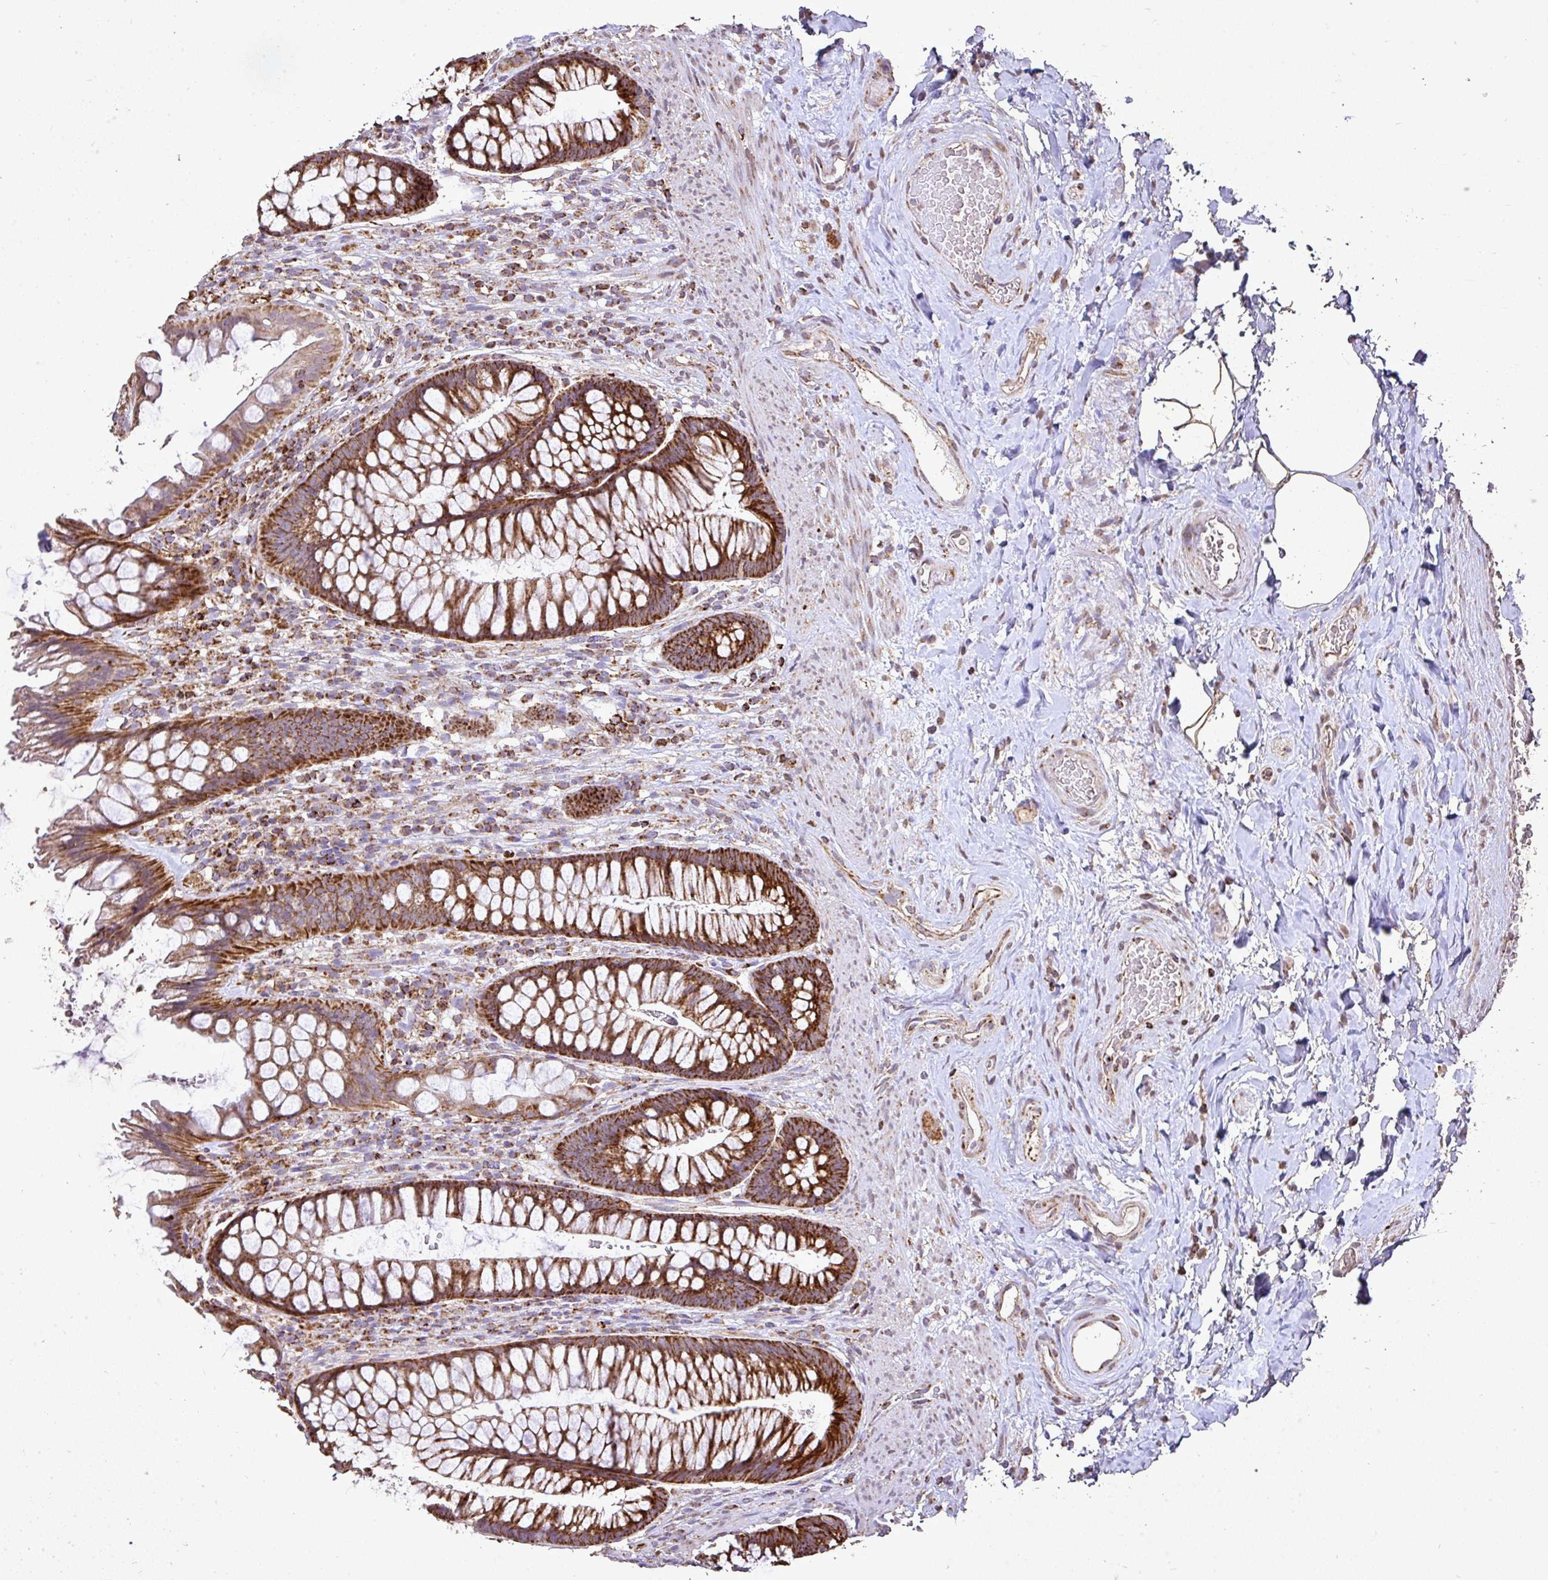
{"staining": {"intensity": "strong", "quantity": ">75%", "location": "cytoplasmic/membranous"}, "tissue": "rectum", "cell_type": "Glandular cells", "image_type": "normal", "snomed": [{"axis": "morphology", "description": "Normal tissue, NOS"}, {"axis": "topography", "description": "Rectum"}], "caption": "Human rectum stained with a brown dye exhibits strong cytoplasmic/membranous positive positivity in about >75% of glandular cells.", "gene": "AGK", "patient": {"sex": "male", "age": 53}}